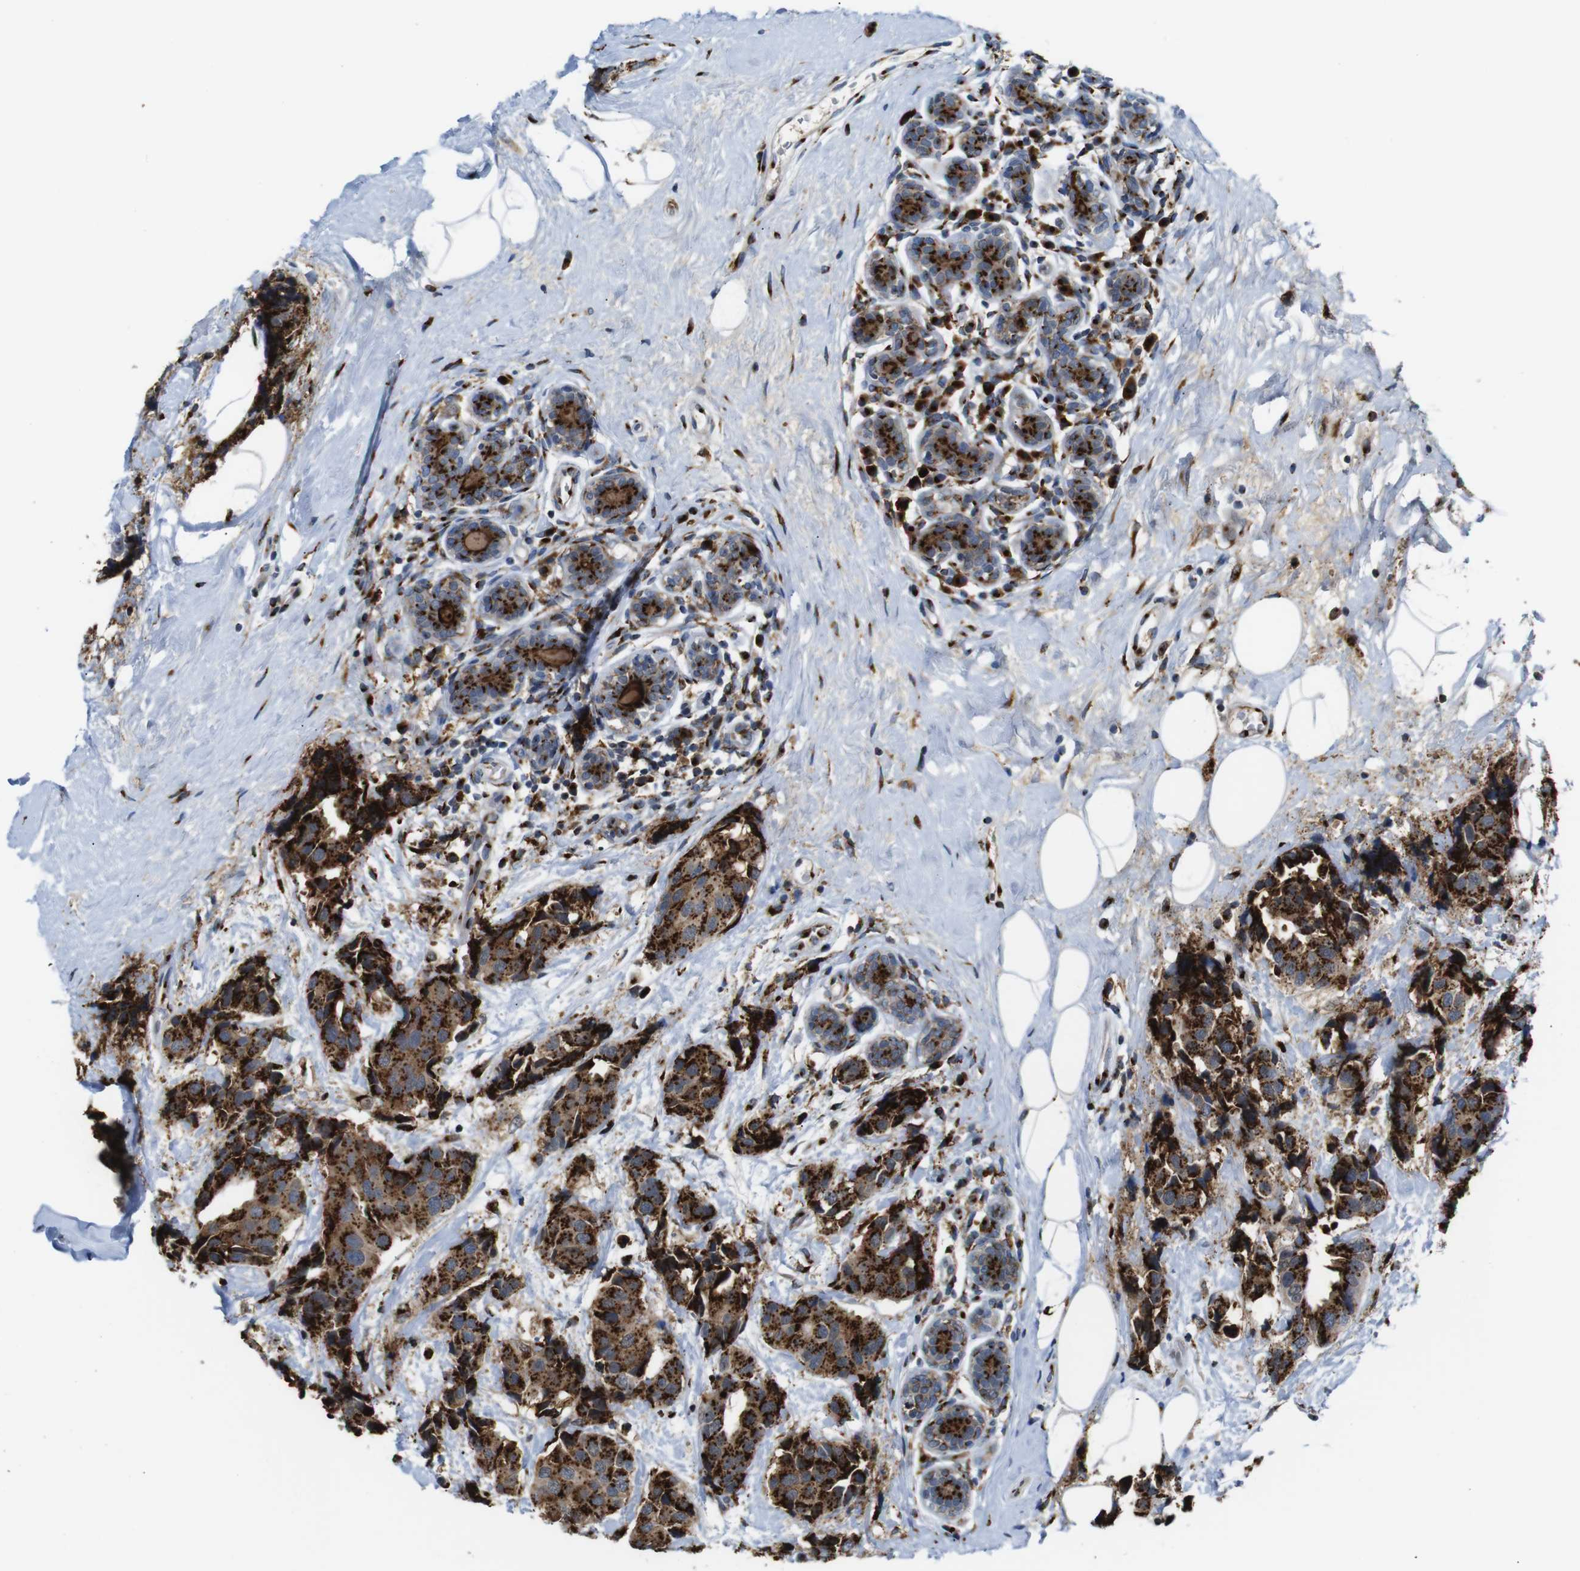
{"staining": {"intensity": "strong", "quantity": ">75%", "location": "cytoplasmic/membranous"}, "tissue": "breast cancer", "cell_type": "Tumor cells", "image_type": "cancer", "snomed": [{"axis": "morphology", "description": "Normal tissue, NOS"}, {"axis": "morphology", "description": "Duct carcinoma"}, {"axis": "topography", "description": "Breast"}], "caption": "Invasive ductal carcinoma (breast) was stained to show a protein in brown. There is high levels of strong cytoplasmic/membranous staining in approximately >75% of tumor cells. (Stains: DAB in brown, nuclei in blue, Microscopy: brightfield microscopy at high magnification).", "gene": "TGOLN2", "patient": {"sex": "female", "age": 39}}